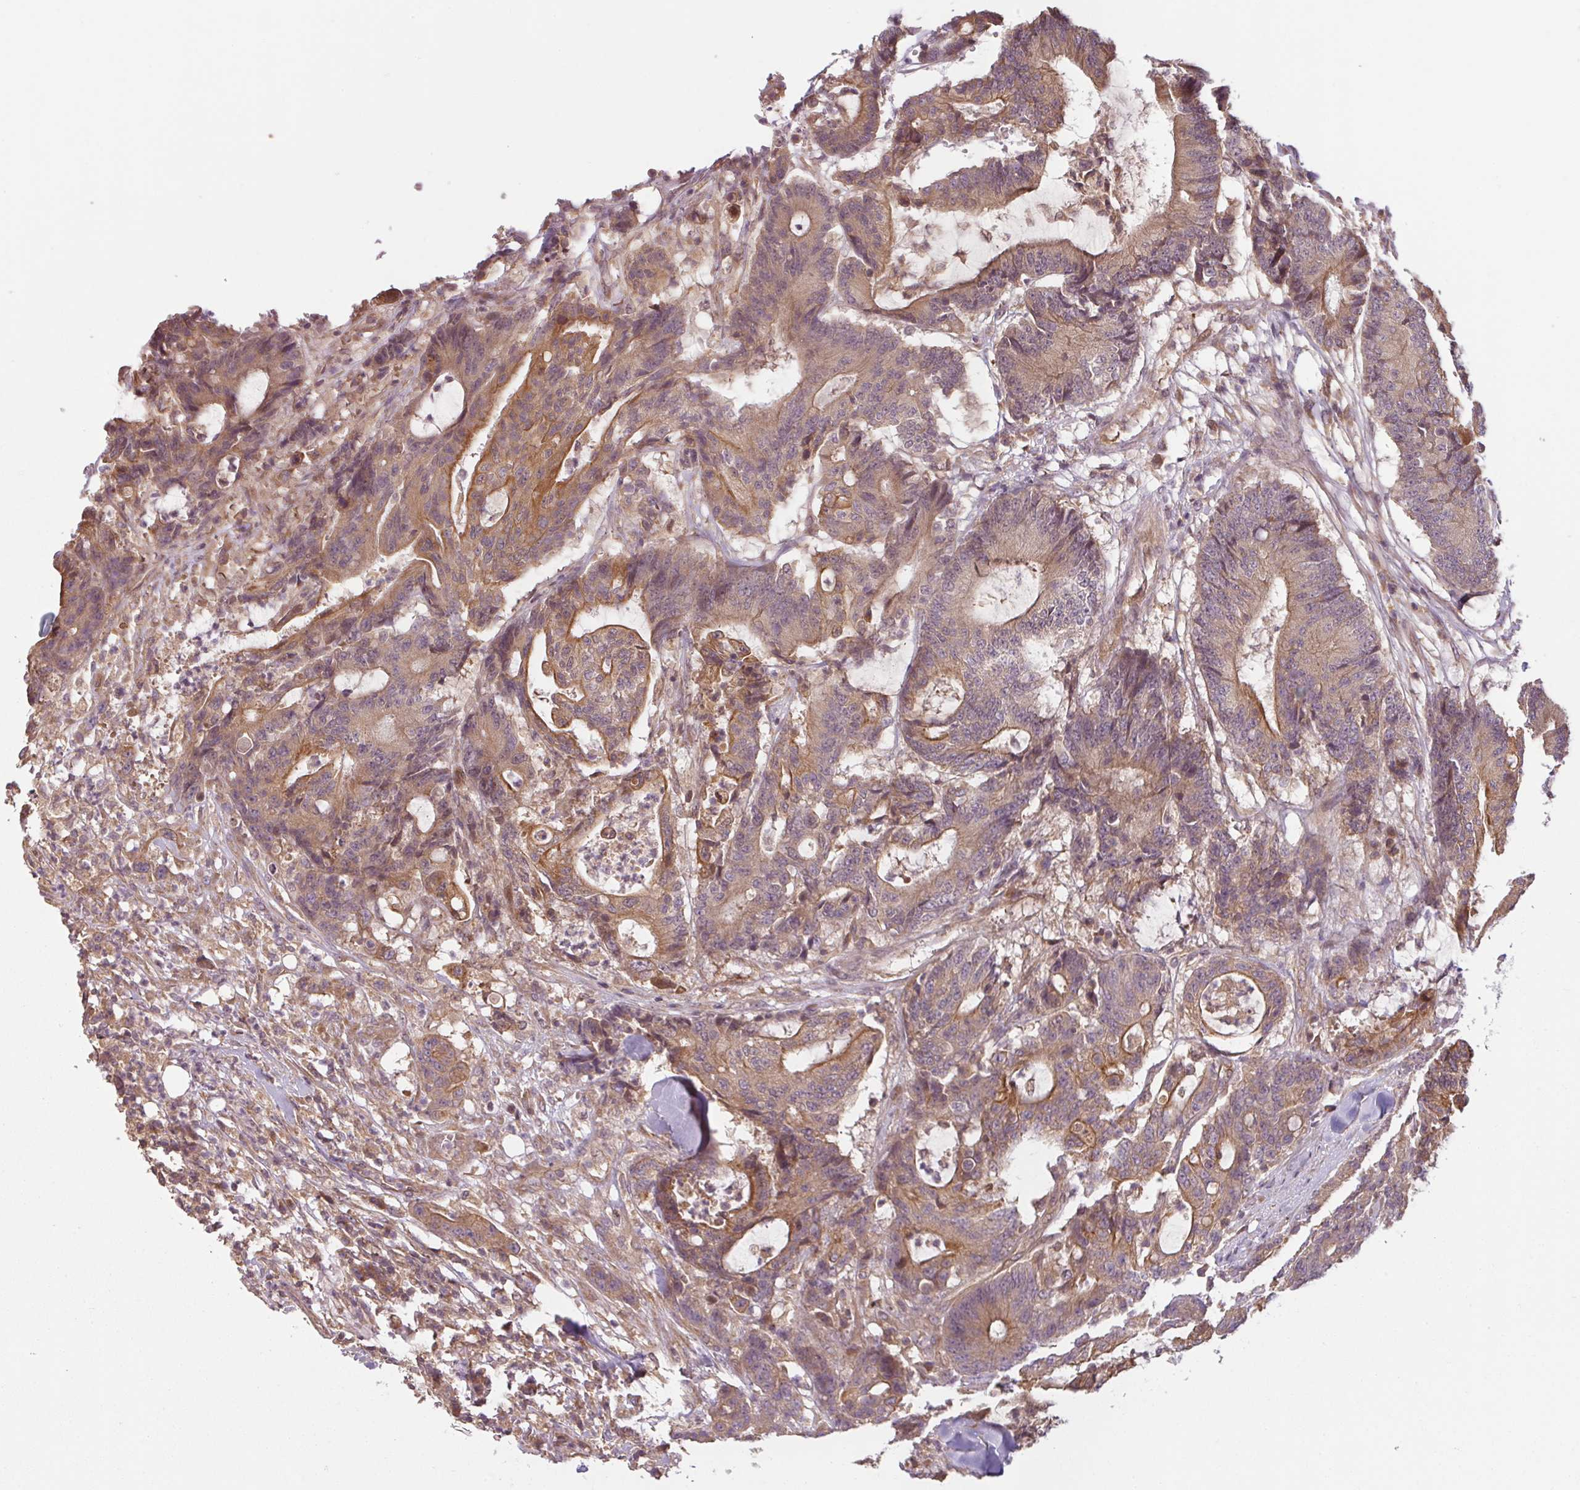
{"staining": {"intensity": "moderate", "quantity": ">75%", "location": "cytoplasmic/membranous"}, "tissue": "colorectal cancer", "cell_type": "Tumor cells", "image_type": "cancer", "snomed": [{"axis": "morphology", "description": "Adenocarcinoma, NOS"}, {"axis": "topography", "description": "Colon"}], "caption": "Protein expression analysis of colorectal adenocarcinoma displays moderate cytoplasmic/membranous staining in approximately >75% of tumor cells. The protein is stained brown, and the nuclei are stained in blue (DAB (3,3'-diaminobenzidine) IHC with brightfield microscopy, high magnification).", "gene": "RNF31", "patient": {"sex": "female", "age": 84}}